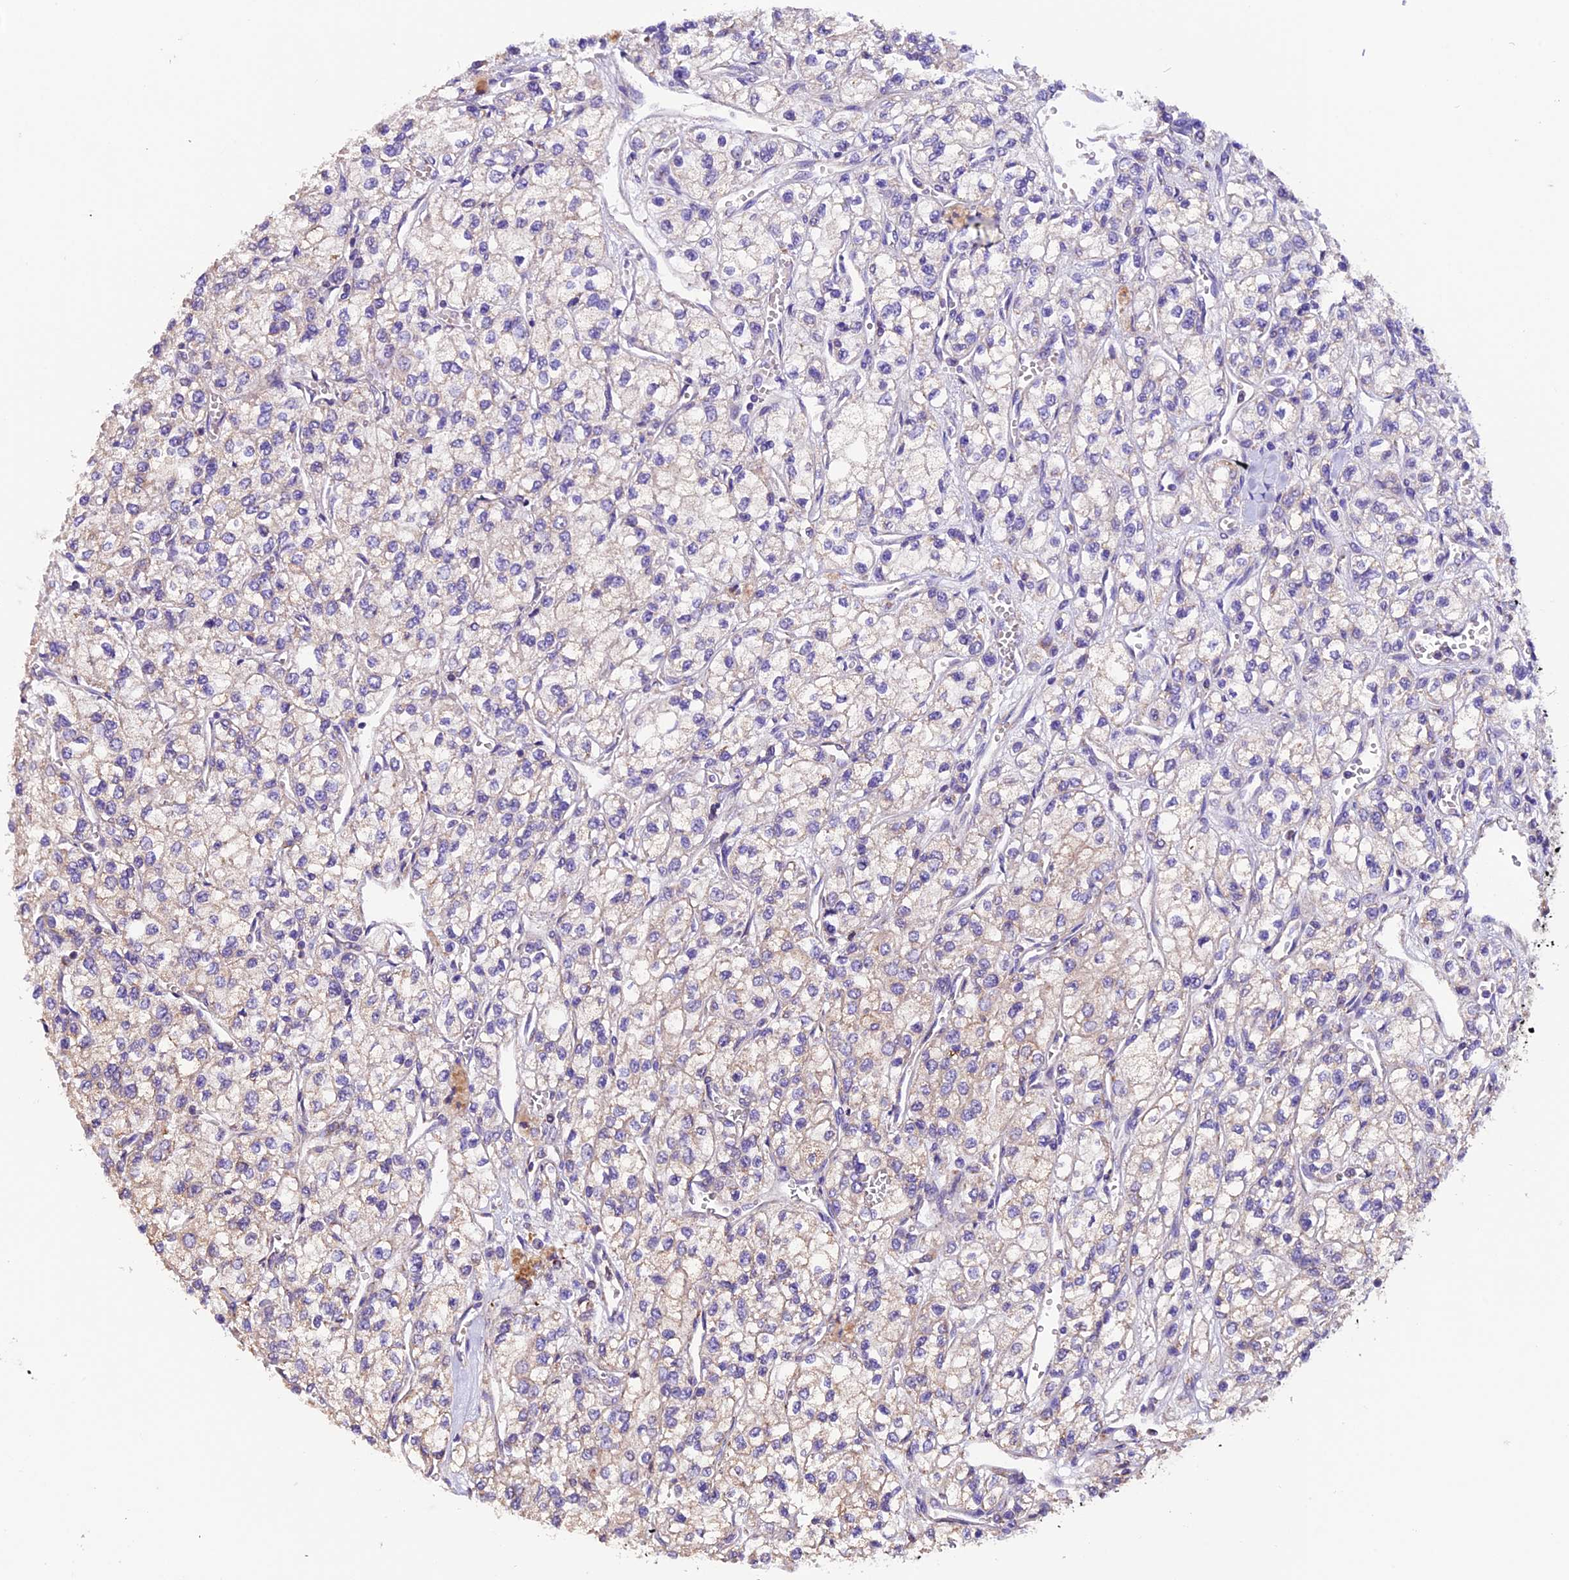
{"staining": {"intensity": "negative", "quantity": "none", "location": "none"}, "tissue": "renal cancer", "cell_type": "Tumor cells", "image_type": "cancer", "snomed": [{"axis": "morphology", "description": "Adenocarcinoma, NOS"}, {"axis": "topography", "description": "Kidney"}], "caption": "The IHC micrograph has no significant staining in tumor cells of adenocarcinoma (renal) tissue.", "gene": "DDX28", "patient": {"sex": "male", "age": 80}}